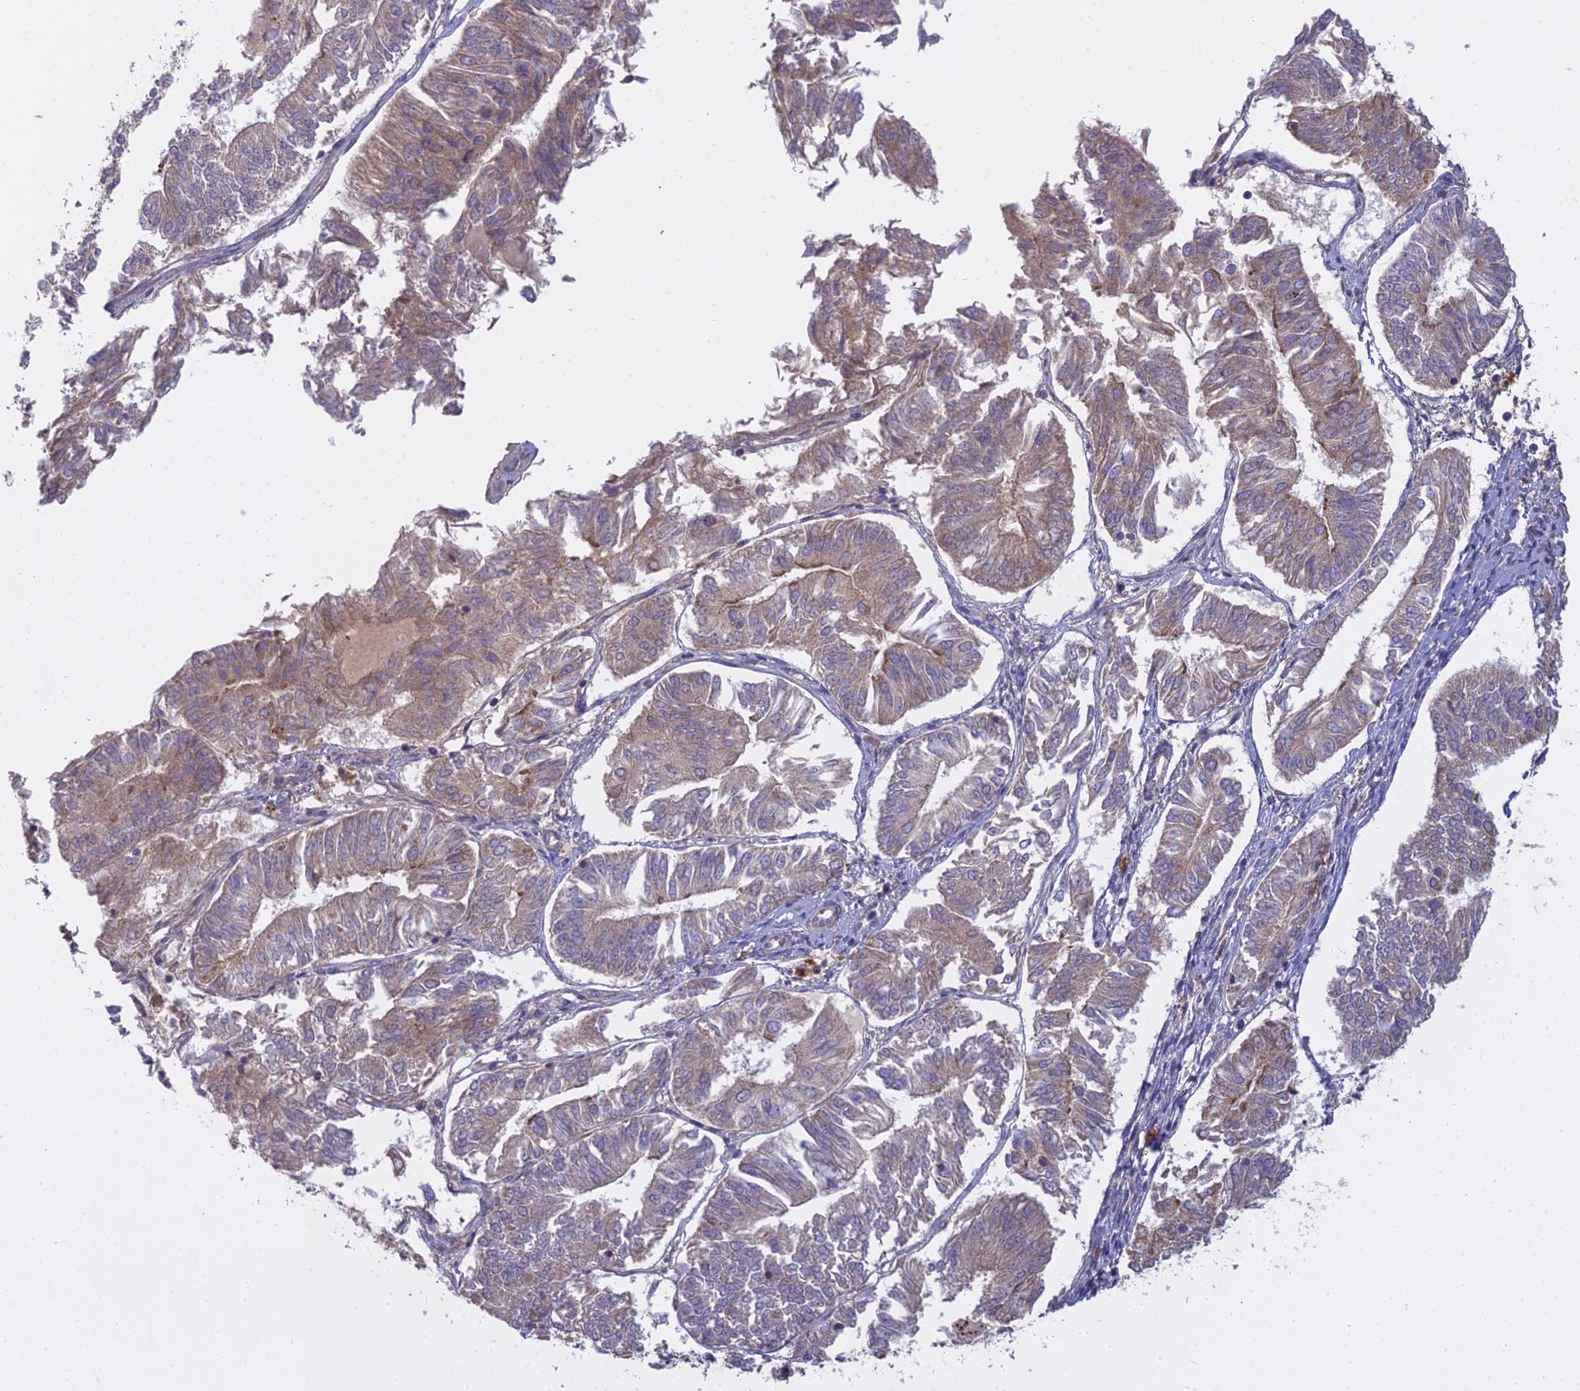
{"staining": {"intensity": "weak", "quantity": "25%-75%", "location": "cytoplasmic/membranous"}, "tissue": "endometrial cancer", "cell_type": "Tumor cells", "image_type": "cancer", "snomed": [{"axis": "morphology", "description": "Adenocarcinoma, NOS"}, {"axis": "topography", "description": "Endometrium"}], "caption": "This image exhibits IHC staining of human endometrial cancer (adenocarcinoma), with low weak cytoplasmic/membranous expression in approximately 25%-75% of tumor cells.", "gene": "CCDC167", "patient": {"sex": "female", "age": 58}}